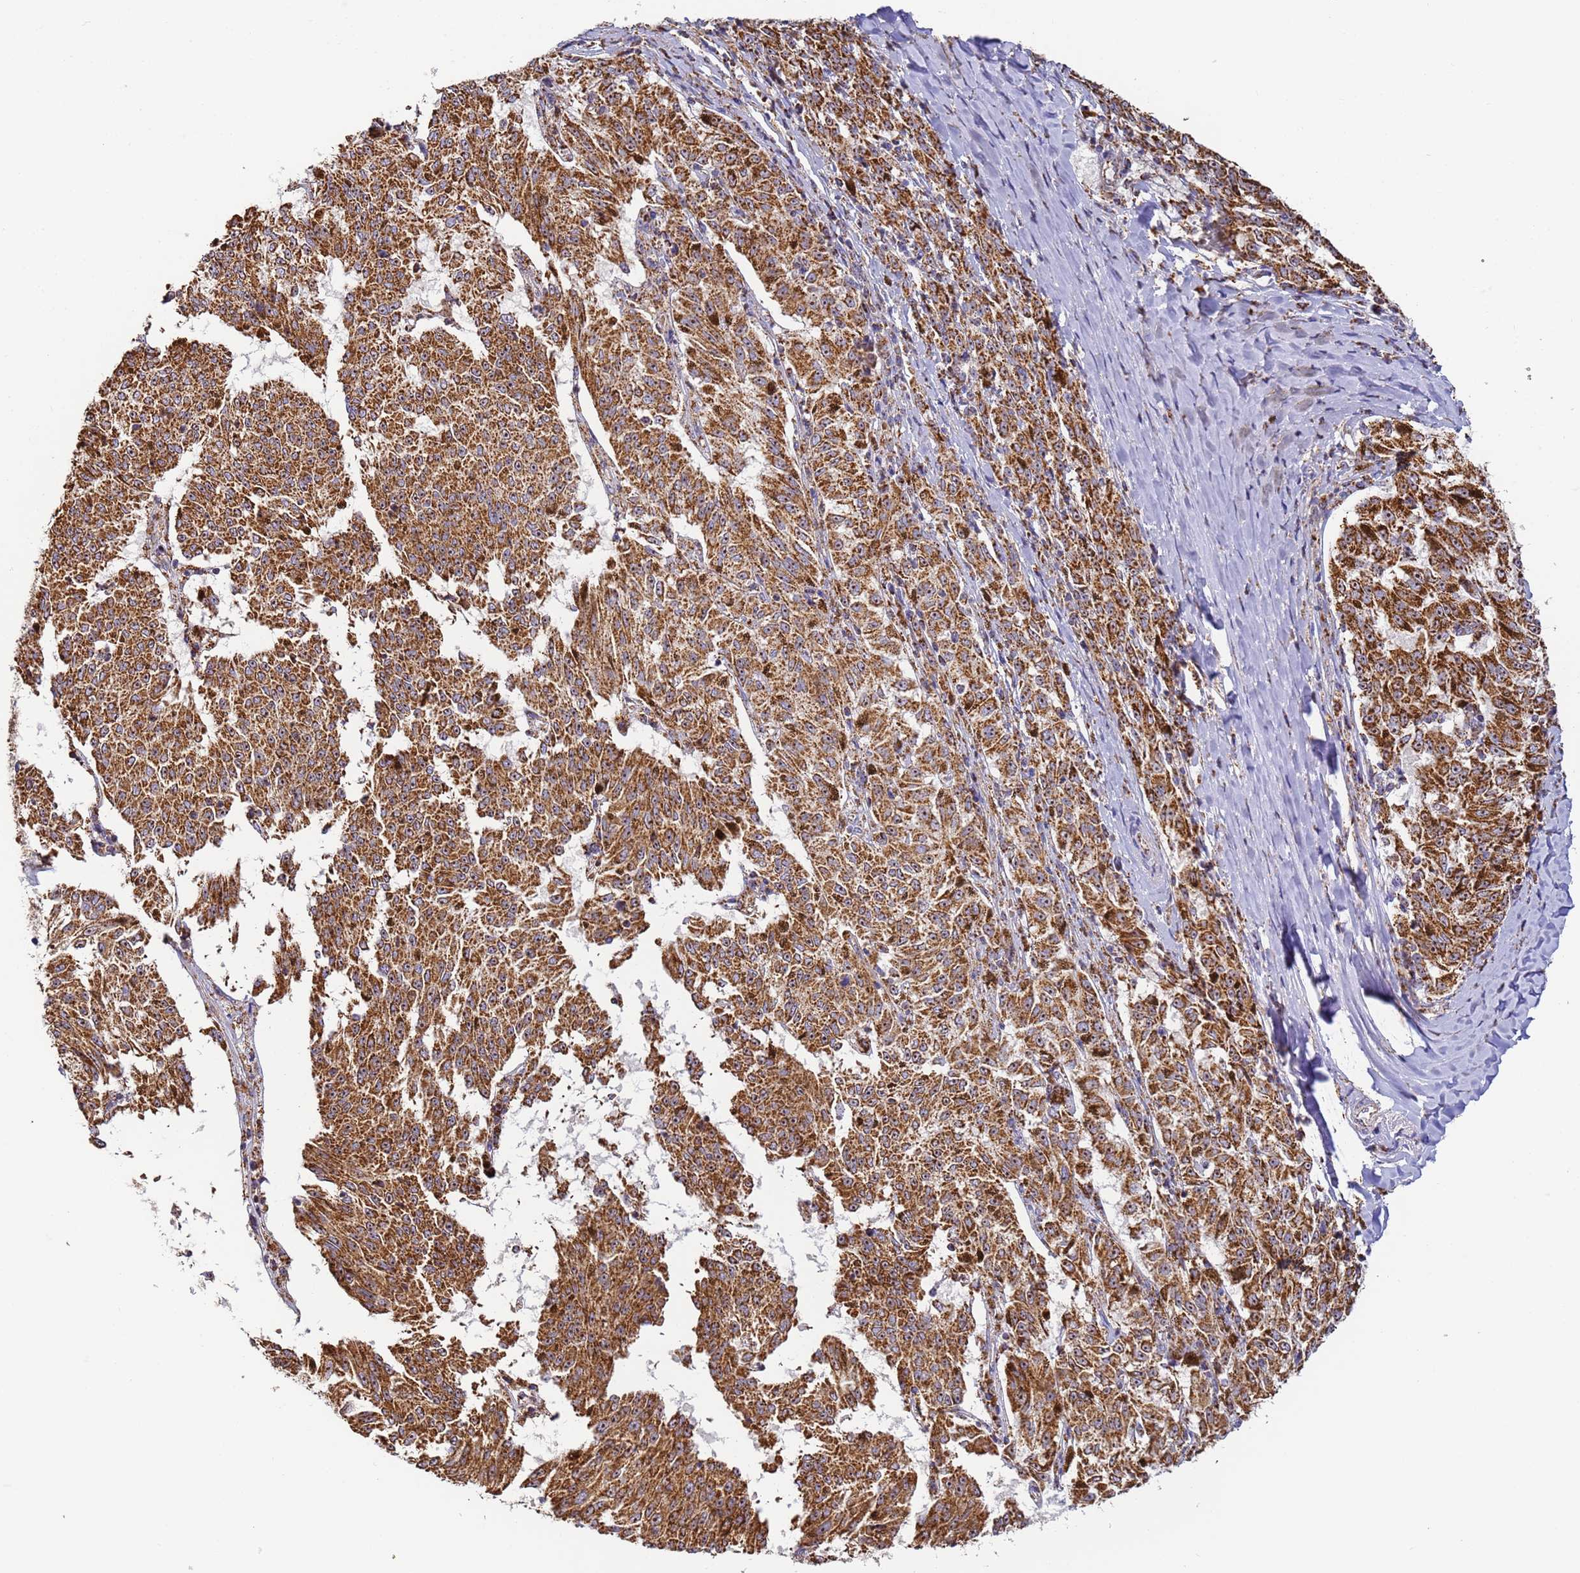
{"staining": {"intensity": "strong", "quantity": ">75%", "location": "cytoplasmic/membranous"}, "tissue": "melanoma", "cell_type": "Tumor cells", "image_type": "cancer", "snomed": [{"axis": "morphology", "description": "Malignant melanoma, NOS"}, {"axis": "topography", "description": "Skin"}], "caption": "Melanoma stained with a protein marker shows strong staining in tumor cells.", "gene": "FRG2C", "patient": {"sex": "female", "age": 72}}